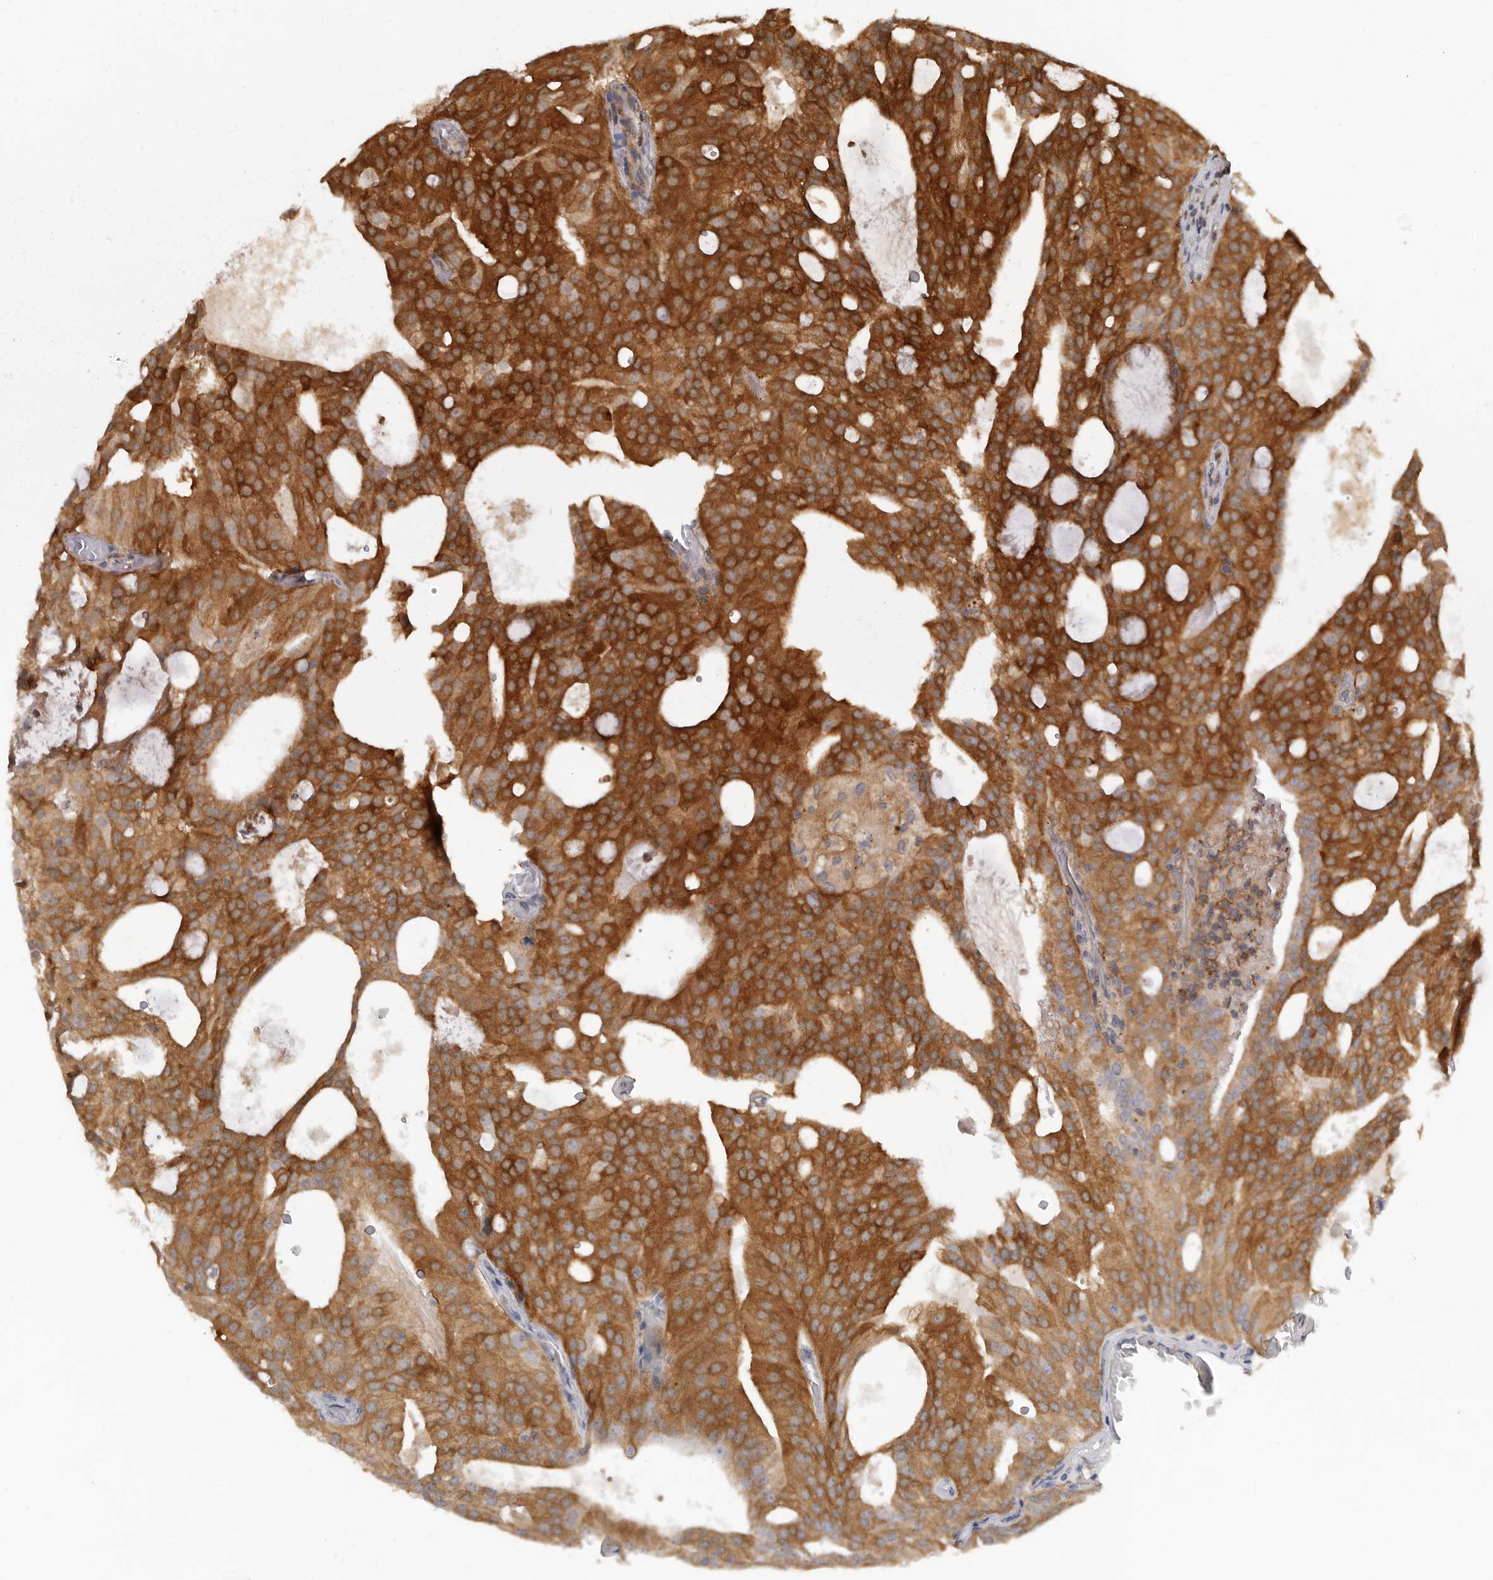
{"staining": {"intensity": "strong", "quantity": "25%-75%", "location": "cytoplasmic/membranous"}, "tissue": "prostate cancer", "cell_type": "Tumor cells", "image_type": "cancer", "snomed": [{"axis": "morphology", "description": "Adenocarcinoma, Medium grade"}, {"axis": "topography", "description": "Prostate"}], "caption": "Protein expression analysis of prostate cancer displays strong cytoplasmic/membranous expression in approximately 25%-75% of tumor cells.", "gene": "RNF157", "patient": {"sex": "male", "age": 88}}